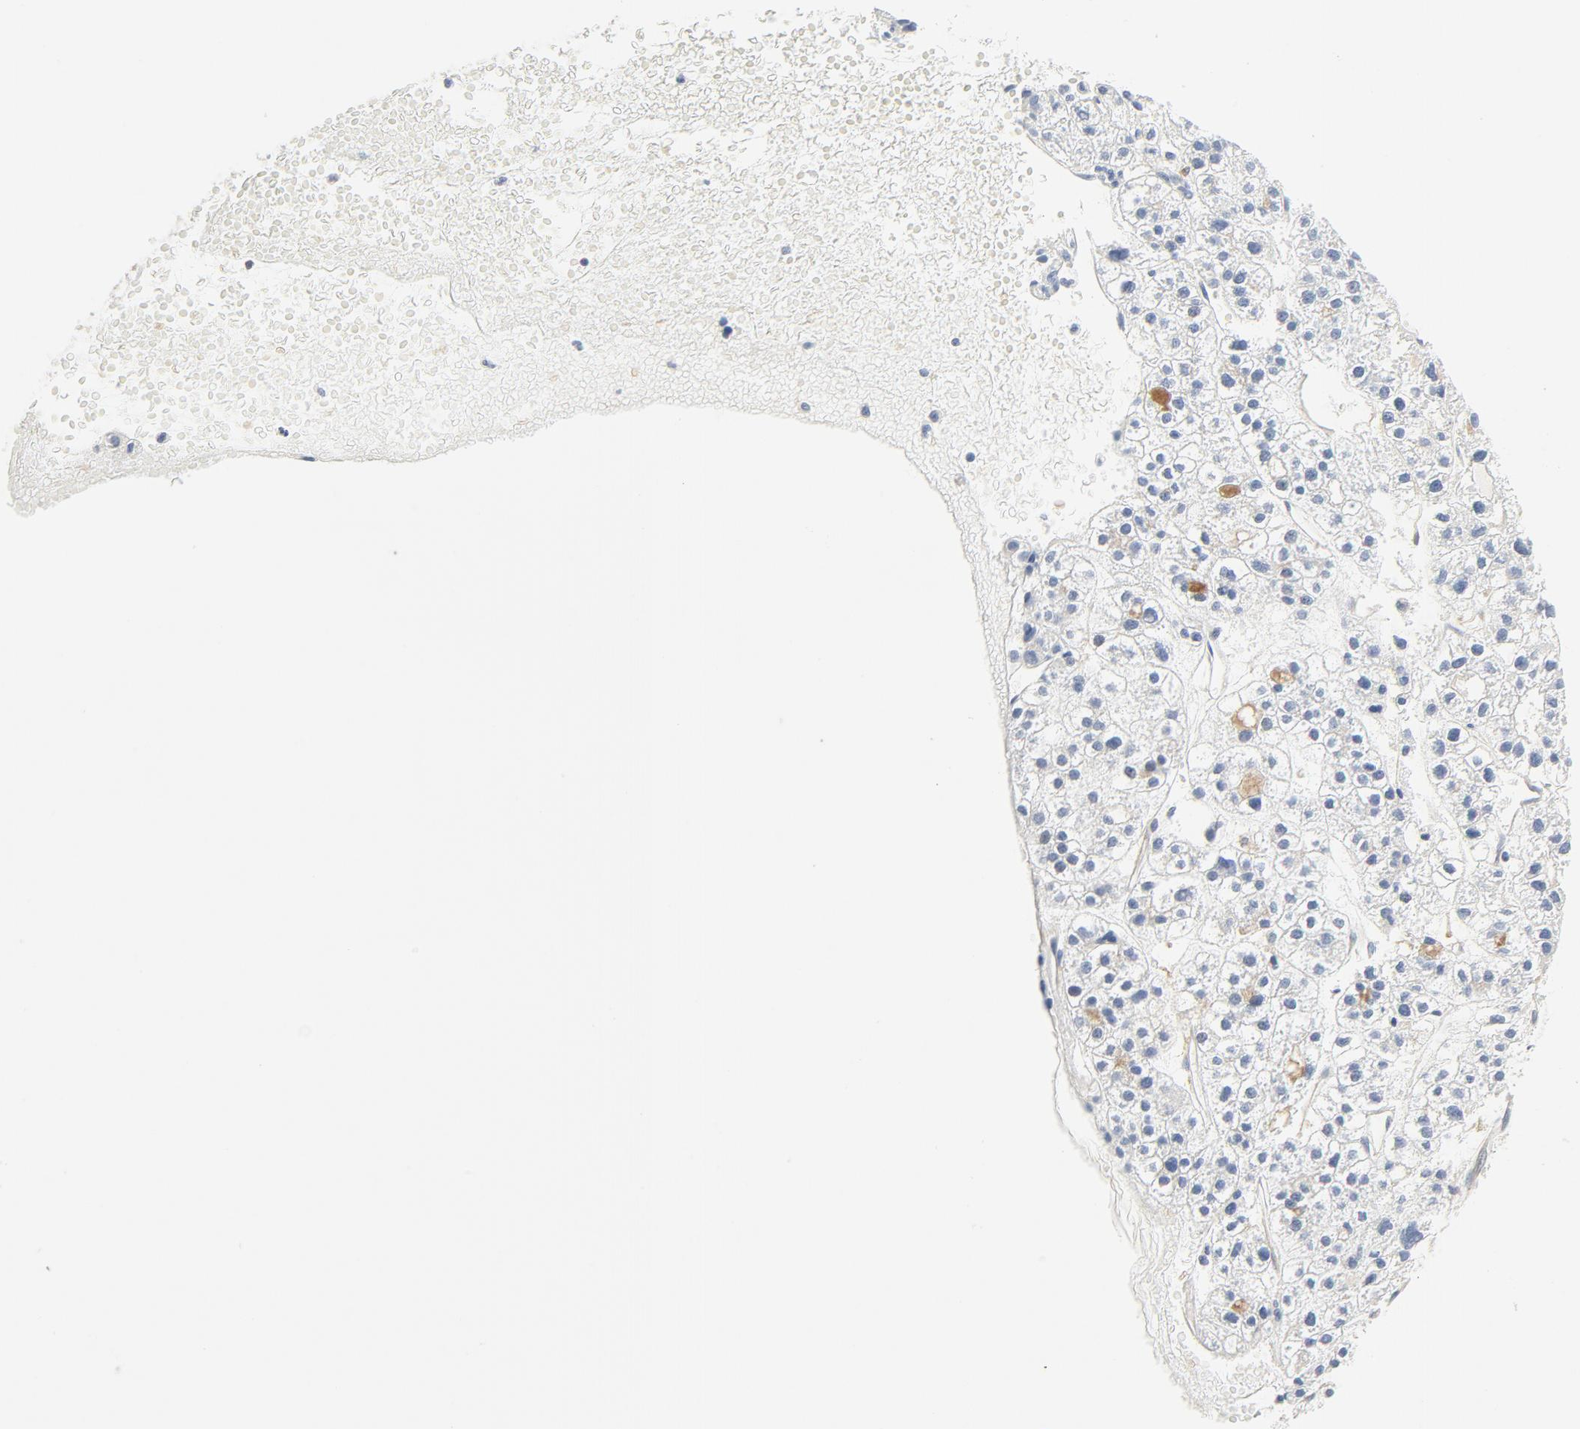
{"staining": {"intensity": "negative", "quantity": "none", "location": "none"}, "tissue": "liver cancer", "cell_type": "Tumor cells", "image_type": "cancer", "snomed": [{"axis": "morphology", "description": "Carcinoma, Hepatocellular, NOS"}, {"axis": "topography", "description": "Liver"}], "caption": "Image shows no protein positivity in tumor cells of liver cancer tissue.", "gene": "RABEP1", "patient": {"sex": "female", "age": 85}}